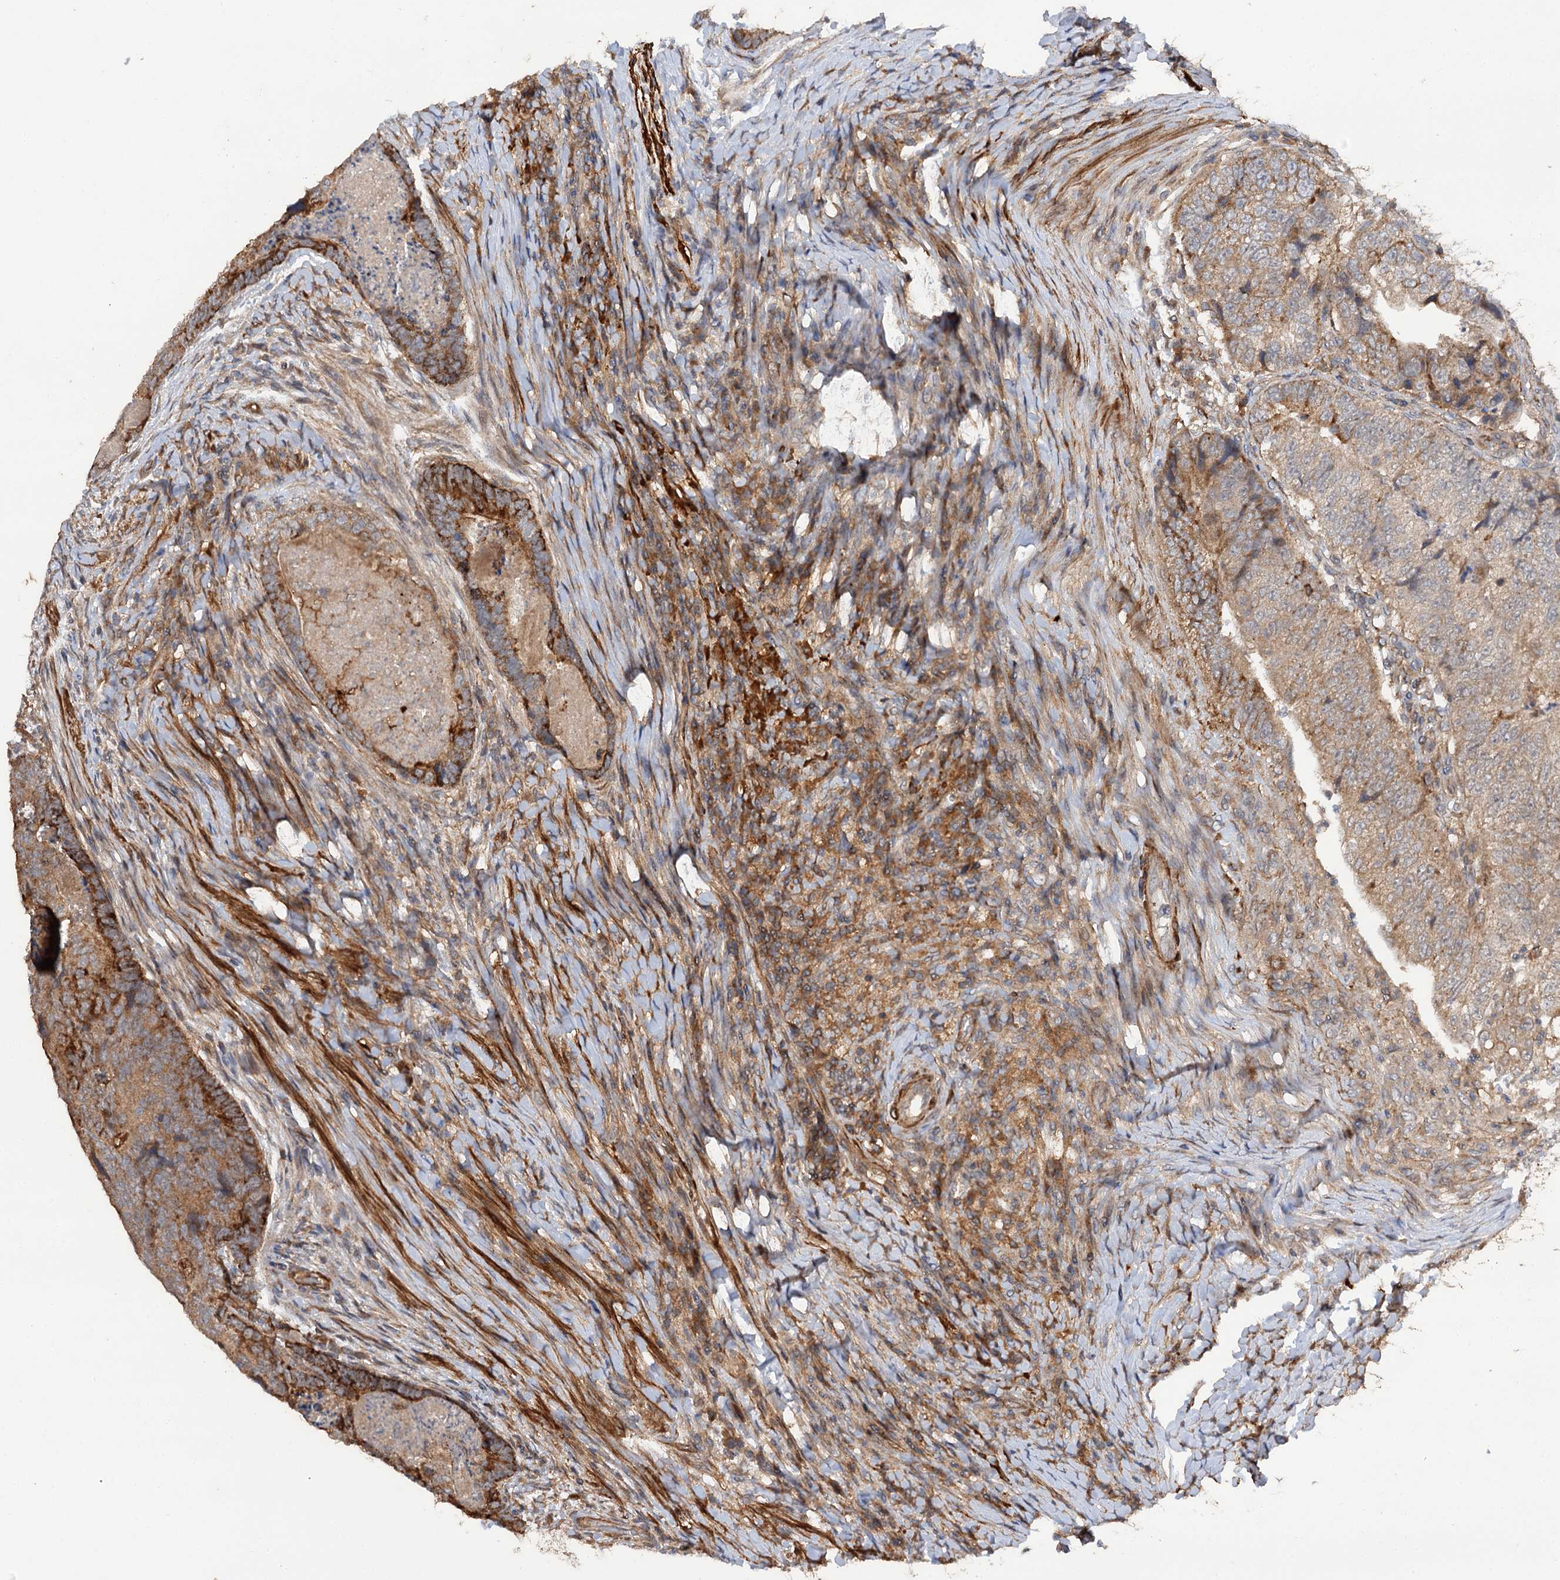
{"staining": {"intensity": "moderate", "quantity": ">75%", "location": "cytoplasmic/membranous"}, "tissue": "colorectal cancer", "cell_type": "Tumor cells", "image_type": "cancer", "snomed": [{"axis": "morphology", "description": "Adenocarcinoma, NOS"}, {"axis": "topography", "description": "Colon"}], "caption": "Colorectal adenocarcinoma stained with a brown dye displays moderate cytoplasmic/membranous positive expression in approximately >75% of tumor cells.", "gene": "FBXW8", "patient": {"sex": "female", "age": 67}}